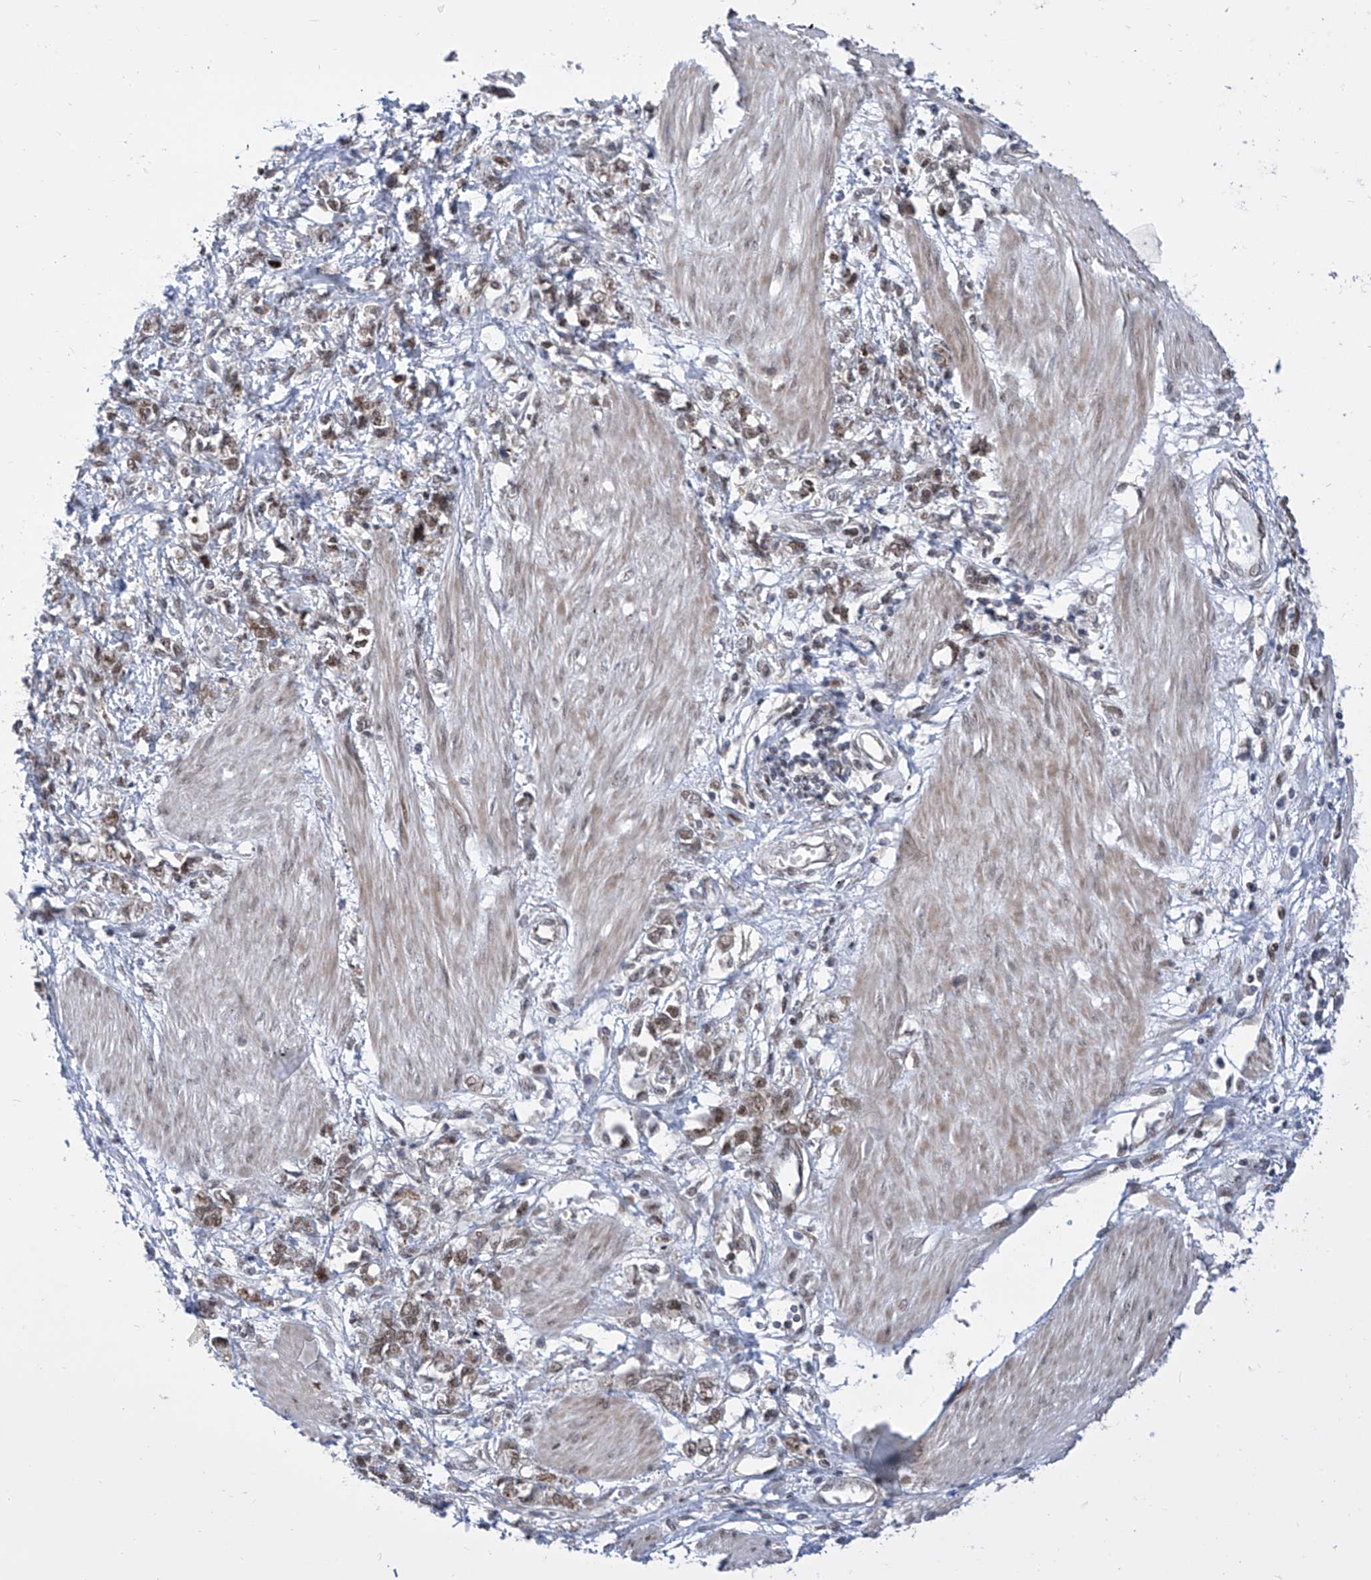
{"staining": {"intensity": "moderate", "quantity": ">75%", "location": "cytoplasmic/membranous,nuclear"}, "tissue": "stomach cancer", "cell_type": "Tumor cells", "image_type": "cancer", "snomed": [{"axis": "morphology", "description": "Adenocarcinoma, NOS"}, {"axis": "topography", "description": "Stomach"}], "caption": "About >75% of tumor cells in stomach adenocarcinoma display moderate cytoplasmic/membranous and nuclear protein staining as visualized by brown immunohistochemical staining.", "gene": "CEP290", "patient": {"sex": "female", "age": 76}}